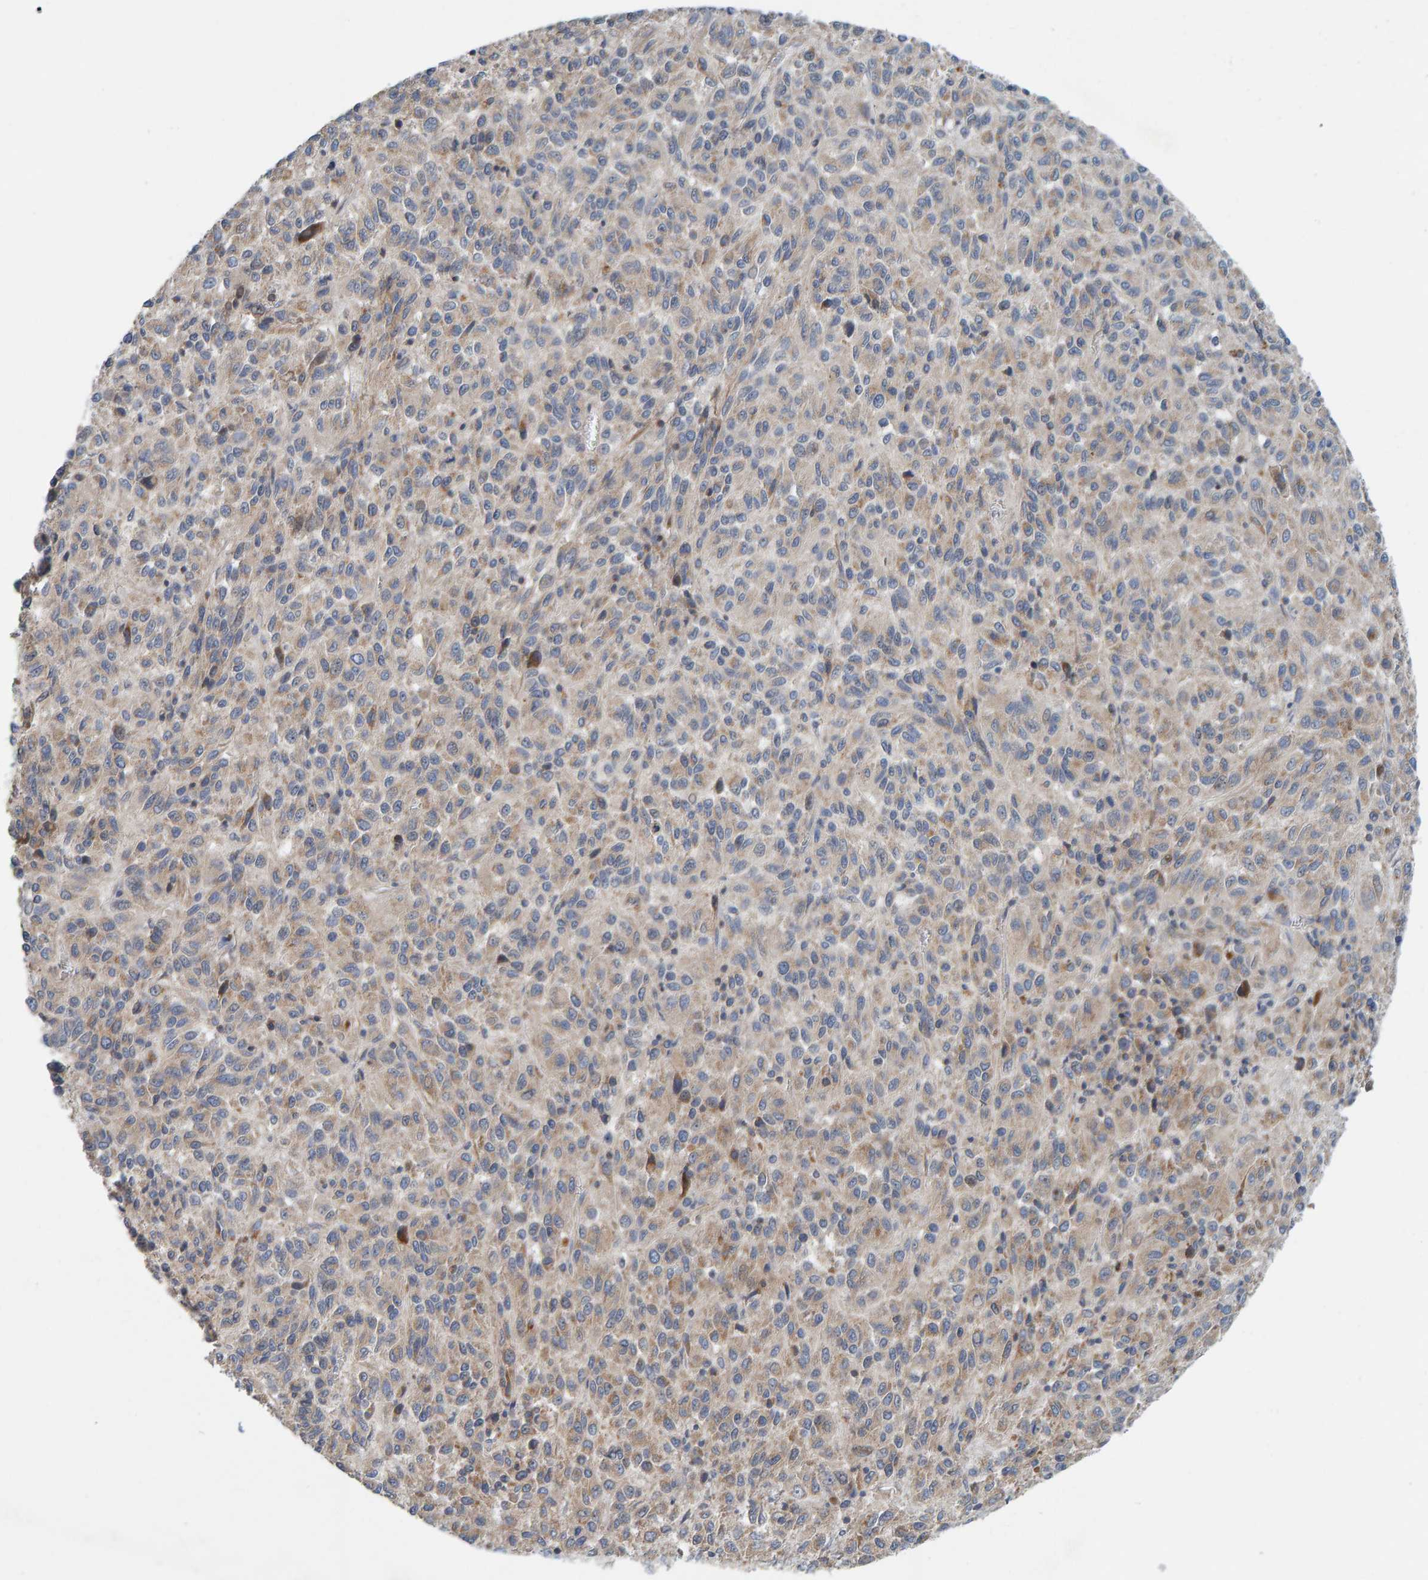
{"staining": {"intensity": "weak", "quantity": "<25%", "location": "cytoplasmic/membranous"}, "tissue": "melanoma", "cell_type": "Tumor cells", "image_type": "cancer", "snomed": [{"axis": "morphology", "description": "Malignant melanoma, Metastatic site"}, {"axis": "topography", "description": "Lung"}], "caption": "Tumor cells are negative for brown protein staining in malignant melanoma (metastatic site).", "gene": "CCM2", "patient": {"sex": "male", "age": 64}}